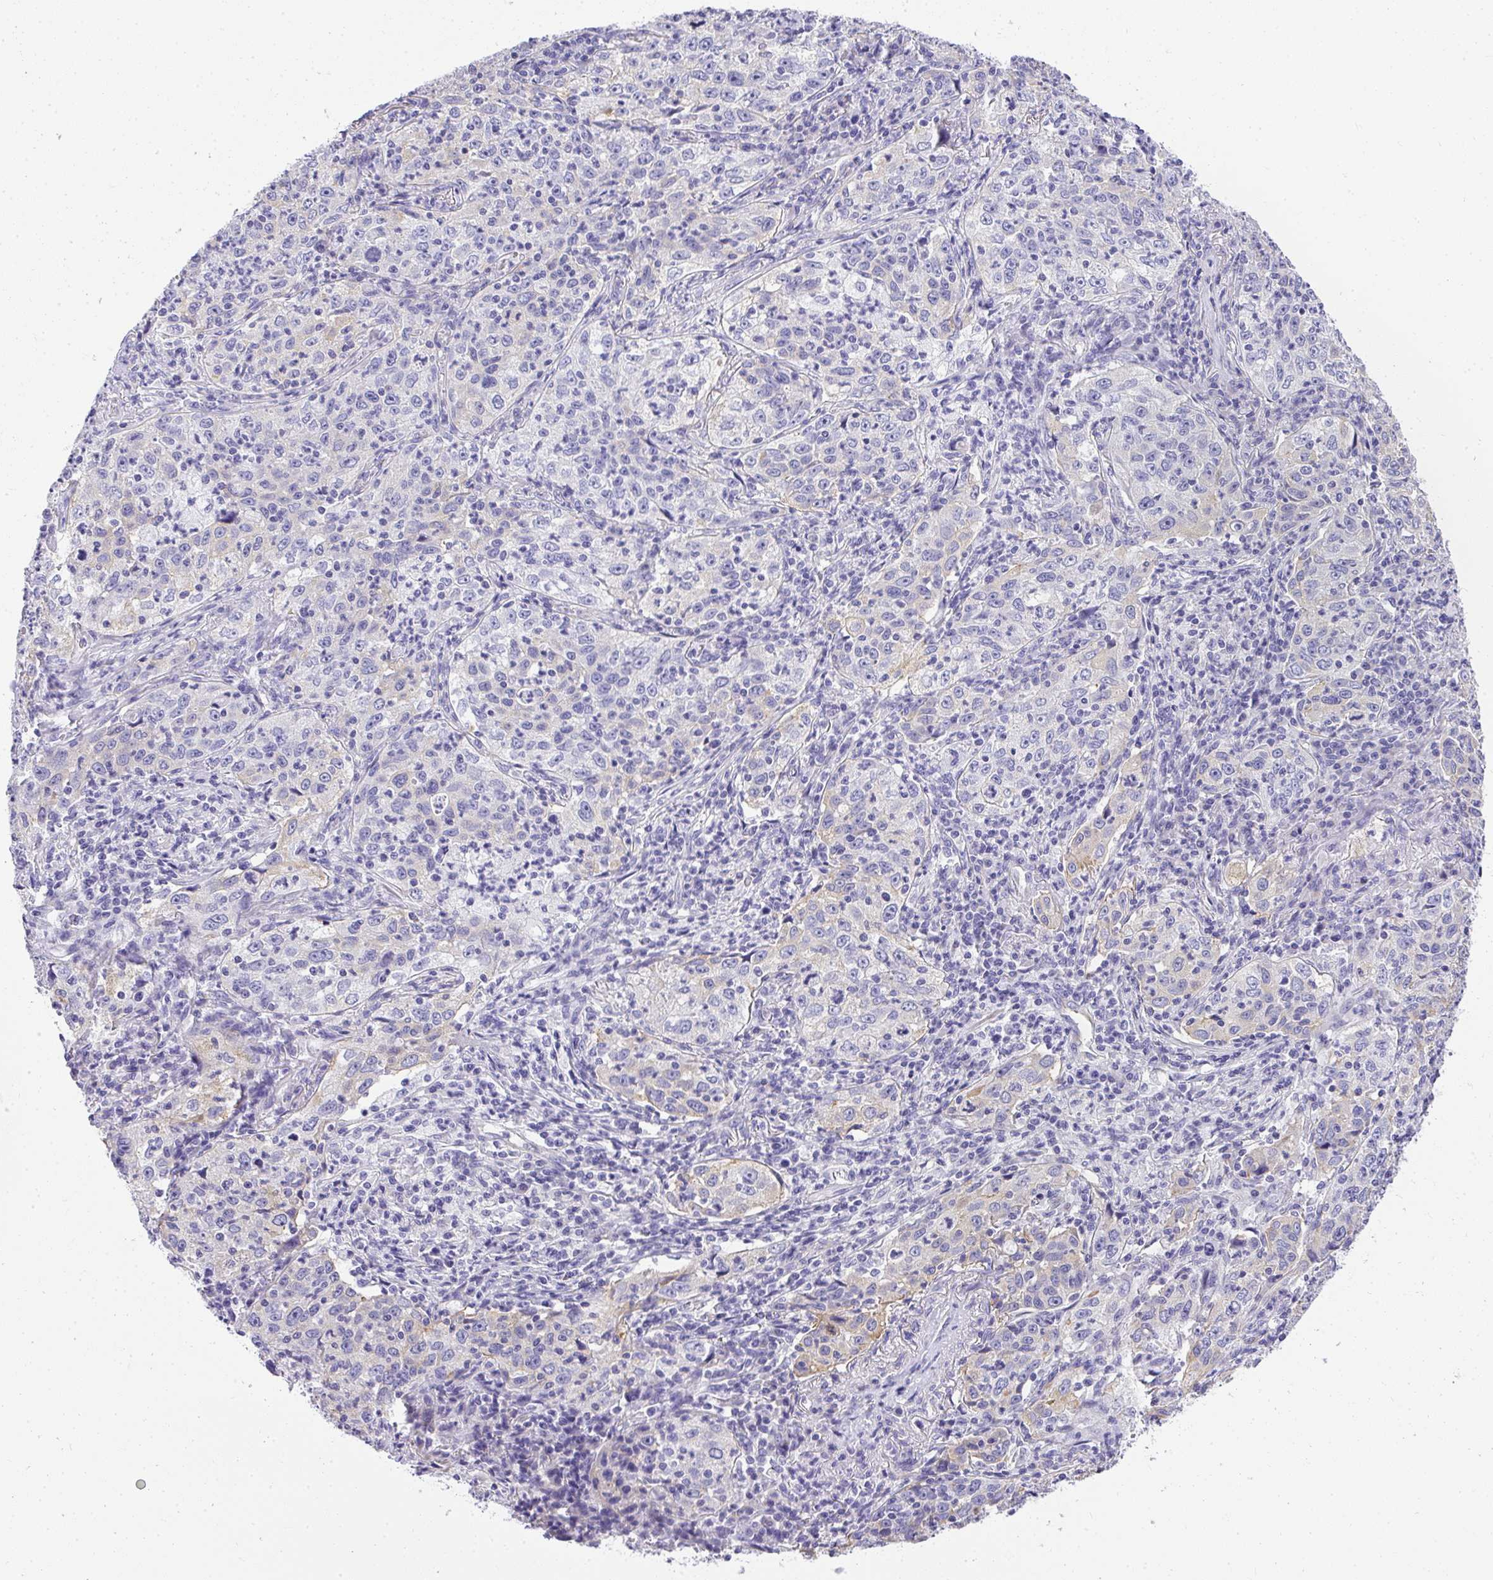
{"staining": {"intensity": "negative", "quantity": "none", "location": "none"}, "tissue": "lung cancer", "cell_type": "Tumor cells", "image_type": "cancer", "snomed": [{"axis": "morphology", "description": "Squamous cell carcinoma, NOS"}, {"axis": "topography", "description": "Lung"}], "caption": "High magnification brightfield microscopy of lung squamous cell carcinoma stained with DAB (brown) and counterstained with hematoxylin (blue): tumor cells show no significant expression.", "gene": "PLPPR3", "patient": {"sex": "male", "age": 71}}